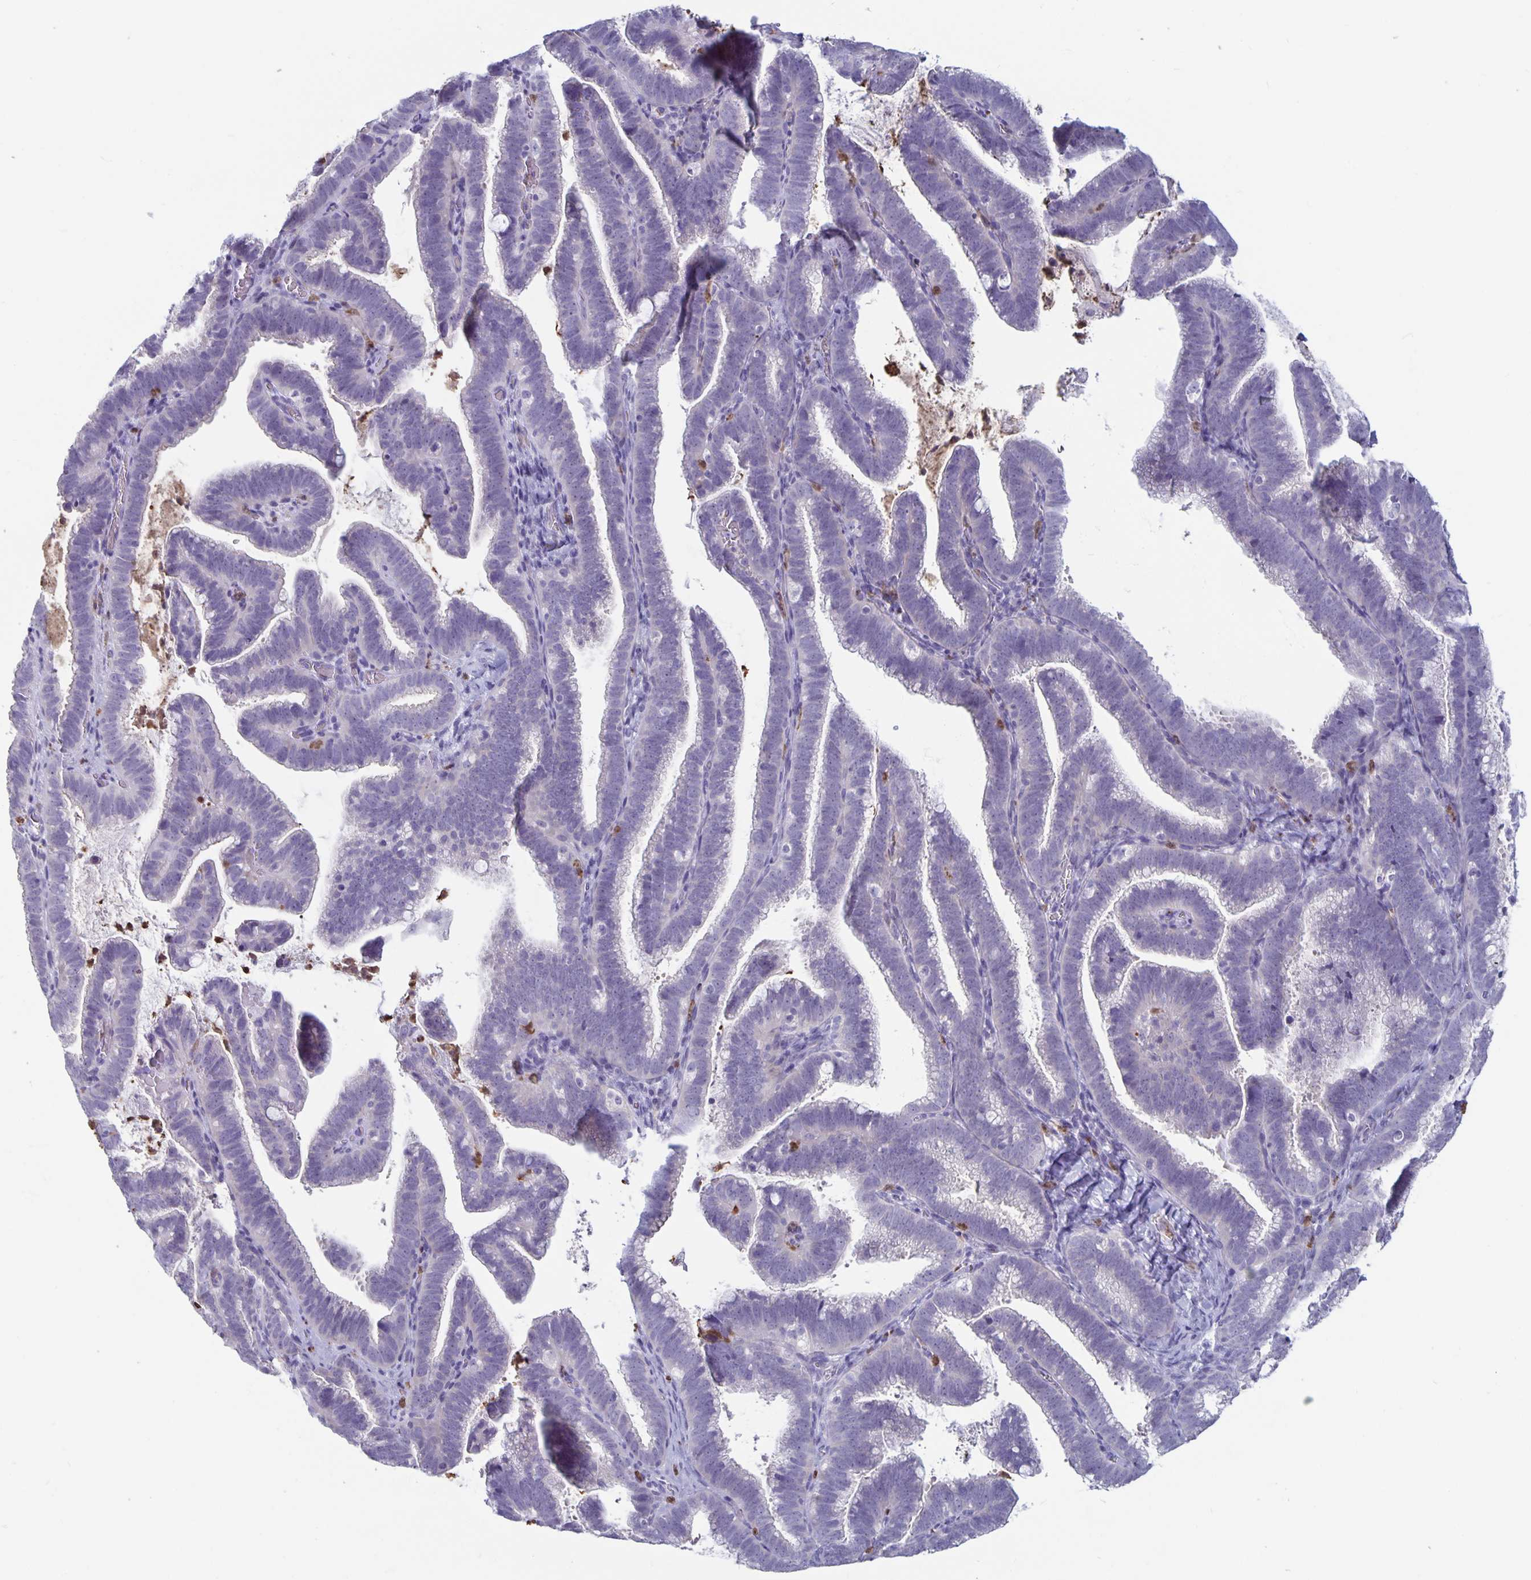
{"staining": {"intensity": "negative", "quantity": "none", "location": "none"}, "tissue": "cervical cancer", "cell_type": "Tumor cells", "image_type": "cancer", "snomed": [{"axis": "morphology", "description": "Adenocarcinoma, NOS"}, {"axis": "topography", "description": "Cervix"}], "caption": "Immunohistochemistry image of human cervical cancer (adenocarcinoma) stained for a protein (brown), which reveals no staining in tumor cells.", "gene": "PLCB3", "patient": {"sex": "female", "age": 61}}